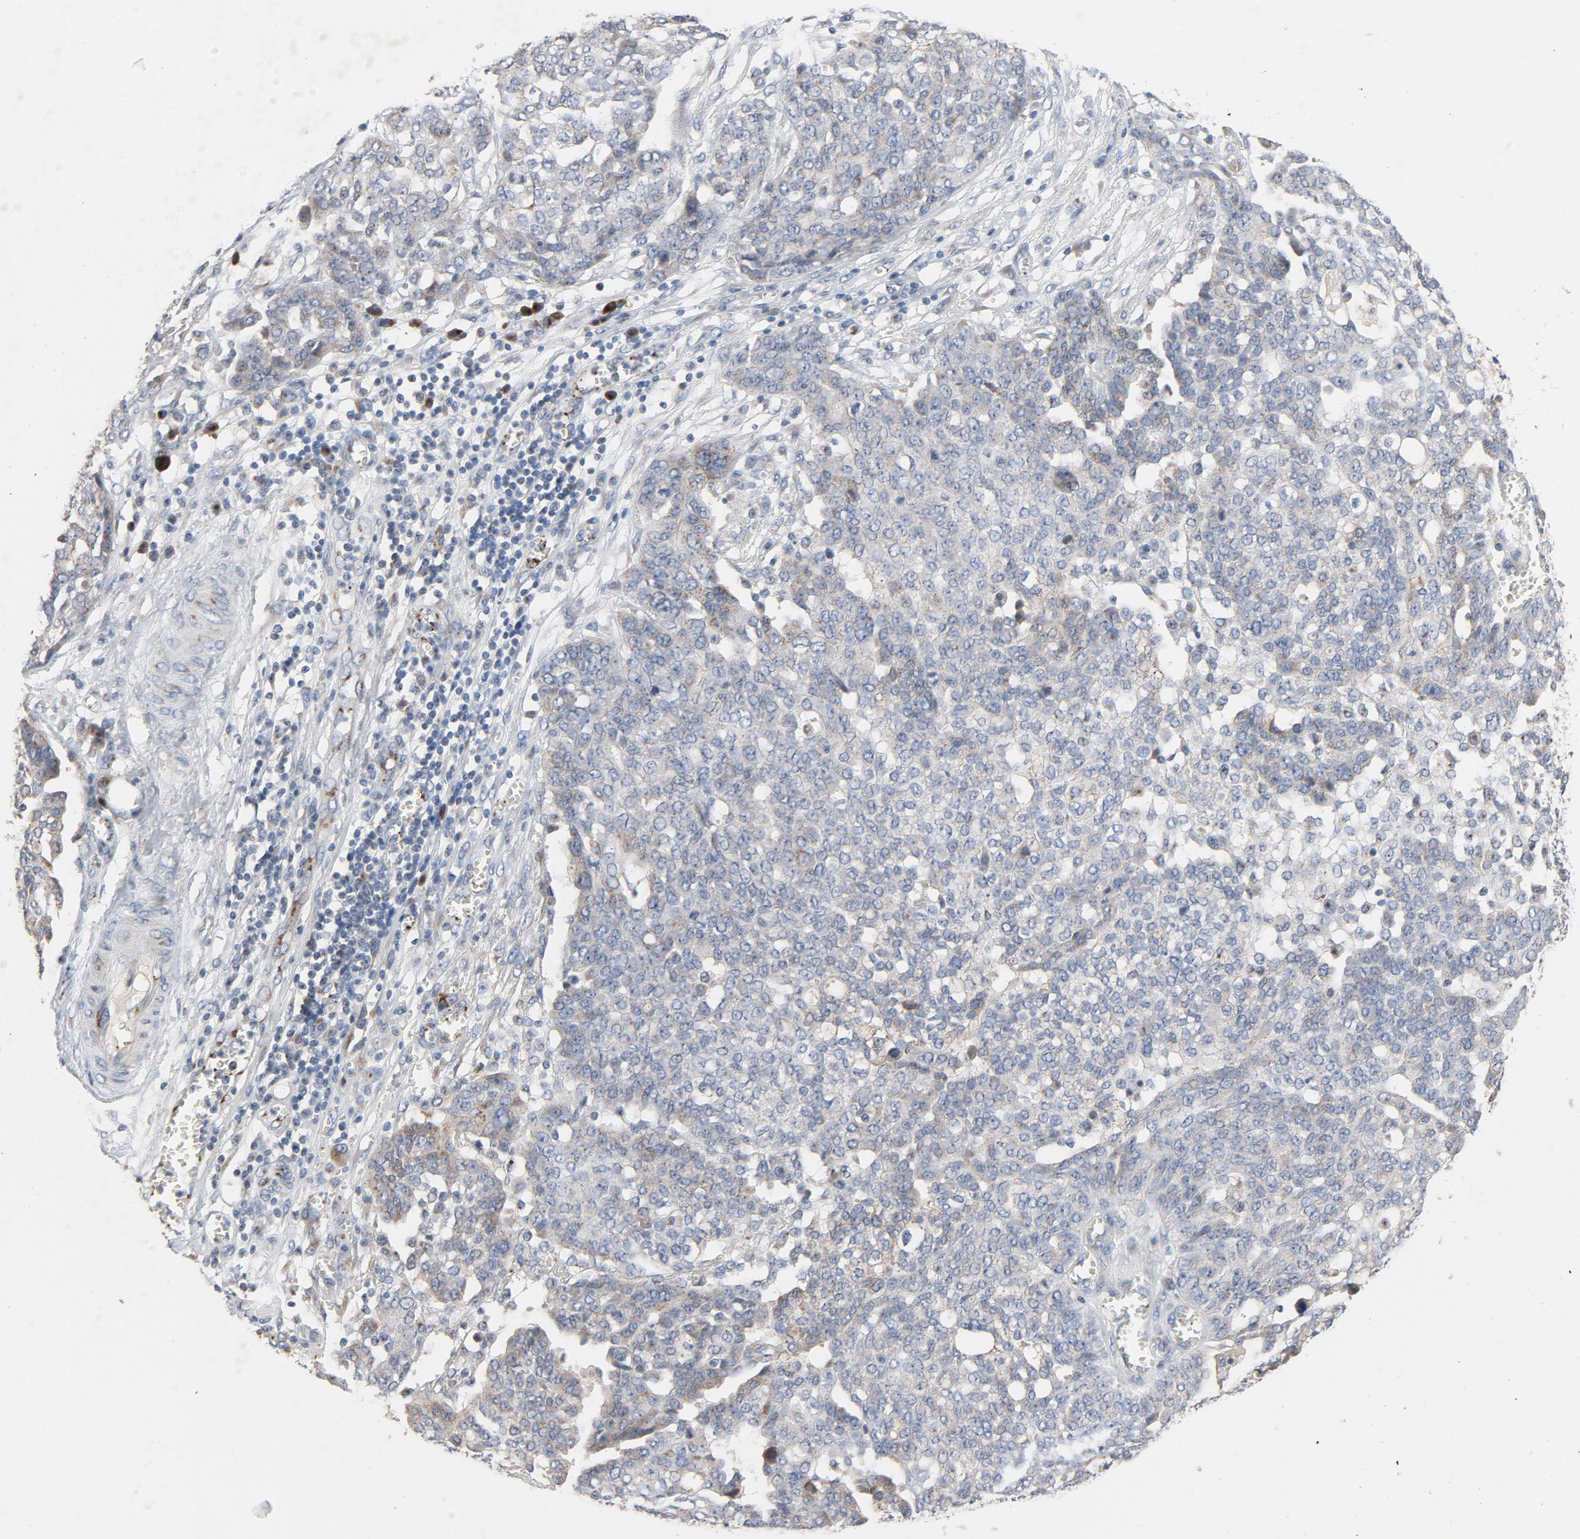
{"staining": {"intensity": "negative", "quantity": "none", "location": "none"}, "tissue": "ovarian cancer", "cell_type": "Tumor cells", "image_type": "cancer", "snomed": [{"axis": "morphology", "description": "Carcinoma, endometroid"}, {"axis": "topography", "description": "Ovary"}], "caption": "Tumor cells show no significant protein staining in endometroid carcinoma (ovarian).", "gene": "LMAN2", "patient": {"sex": "female", "age": 85}}